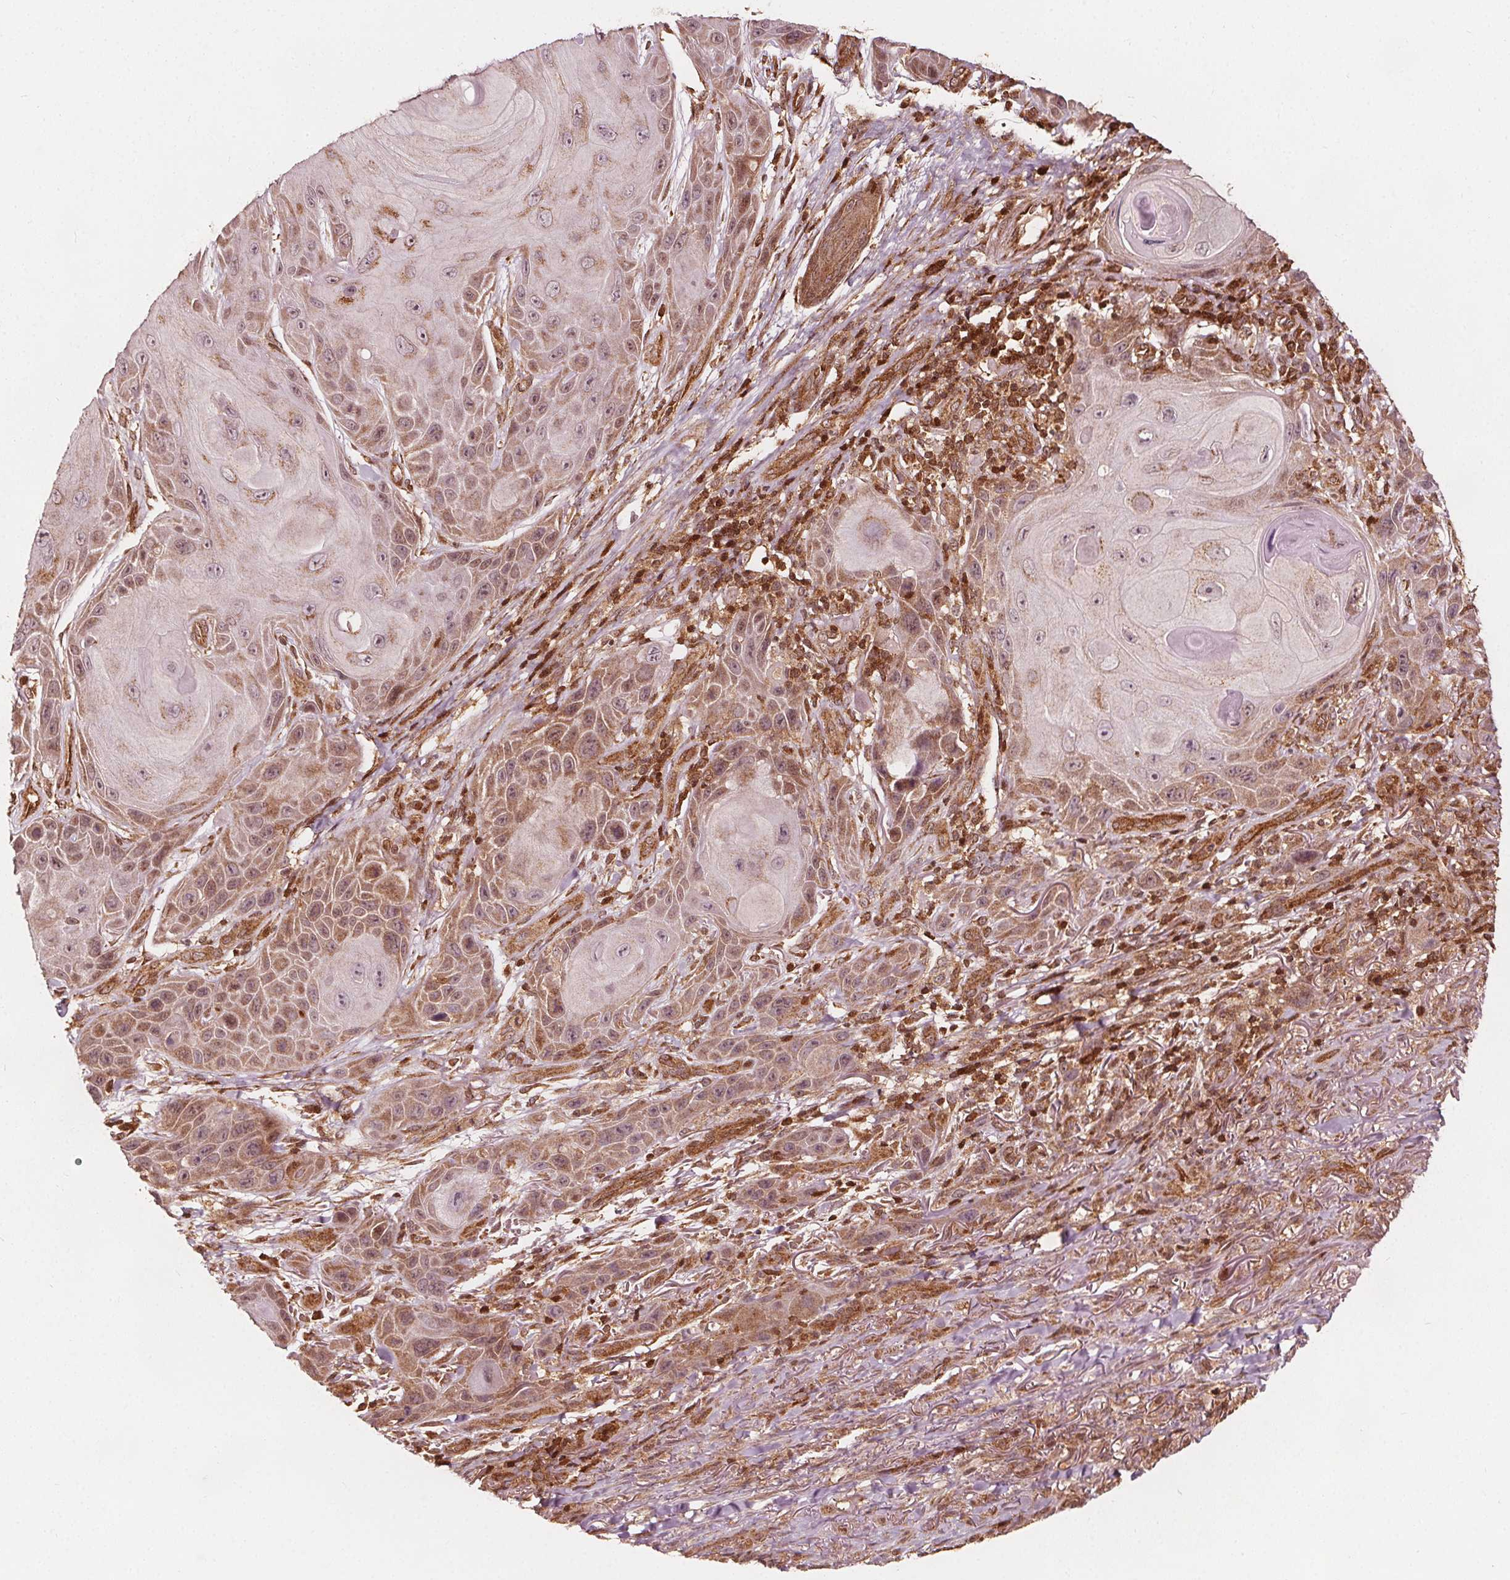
{"staining": {"intensity": "weak", "quantity": "25%-75%", "location": "cytoplasmic/membranous"}, "tissue": "skin cancer", "cell_type": "Tumor cells", "image_type": "cancer", "snomed": [{"axis": "morphology", "description": "Squamous cell carcinoma, NOS"}, {"axis": "topography", "description": "Skin"}], "caption": "A micrograph of skin cancer stained for a protein shows weak cytoplasmic/membranous brown staining in tumor cells.", "gene": "AIP", "patient": {"sex": "female", "age": 94}}